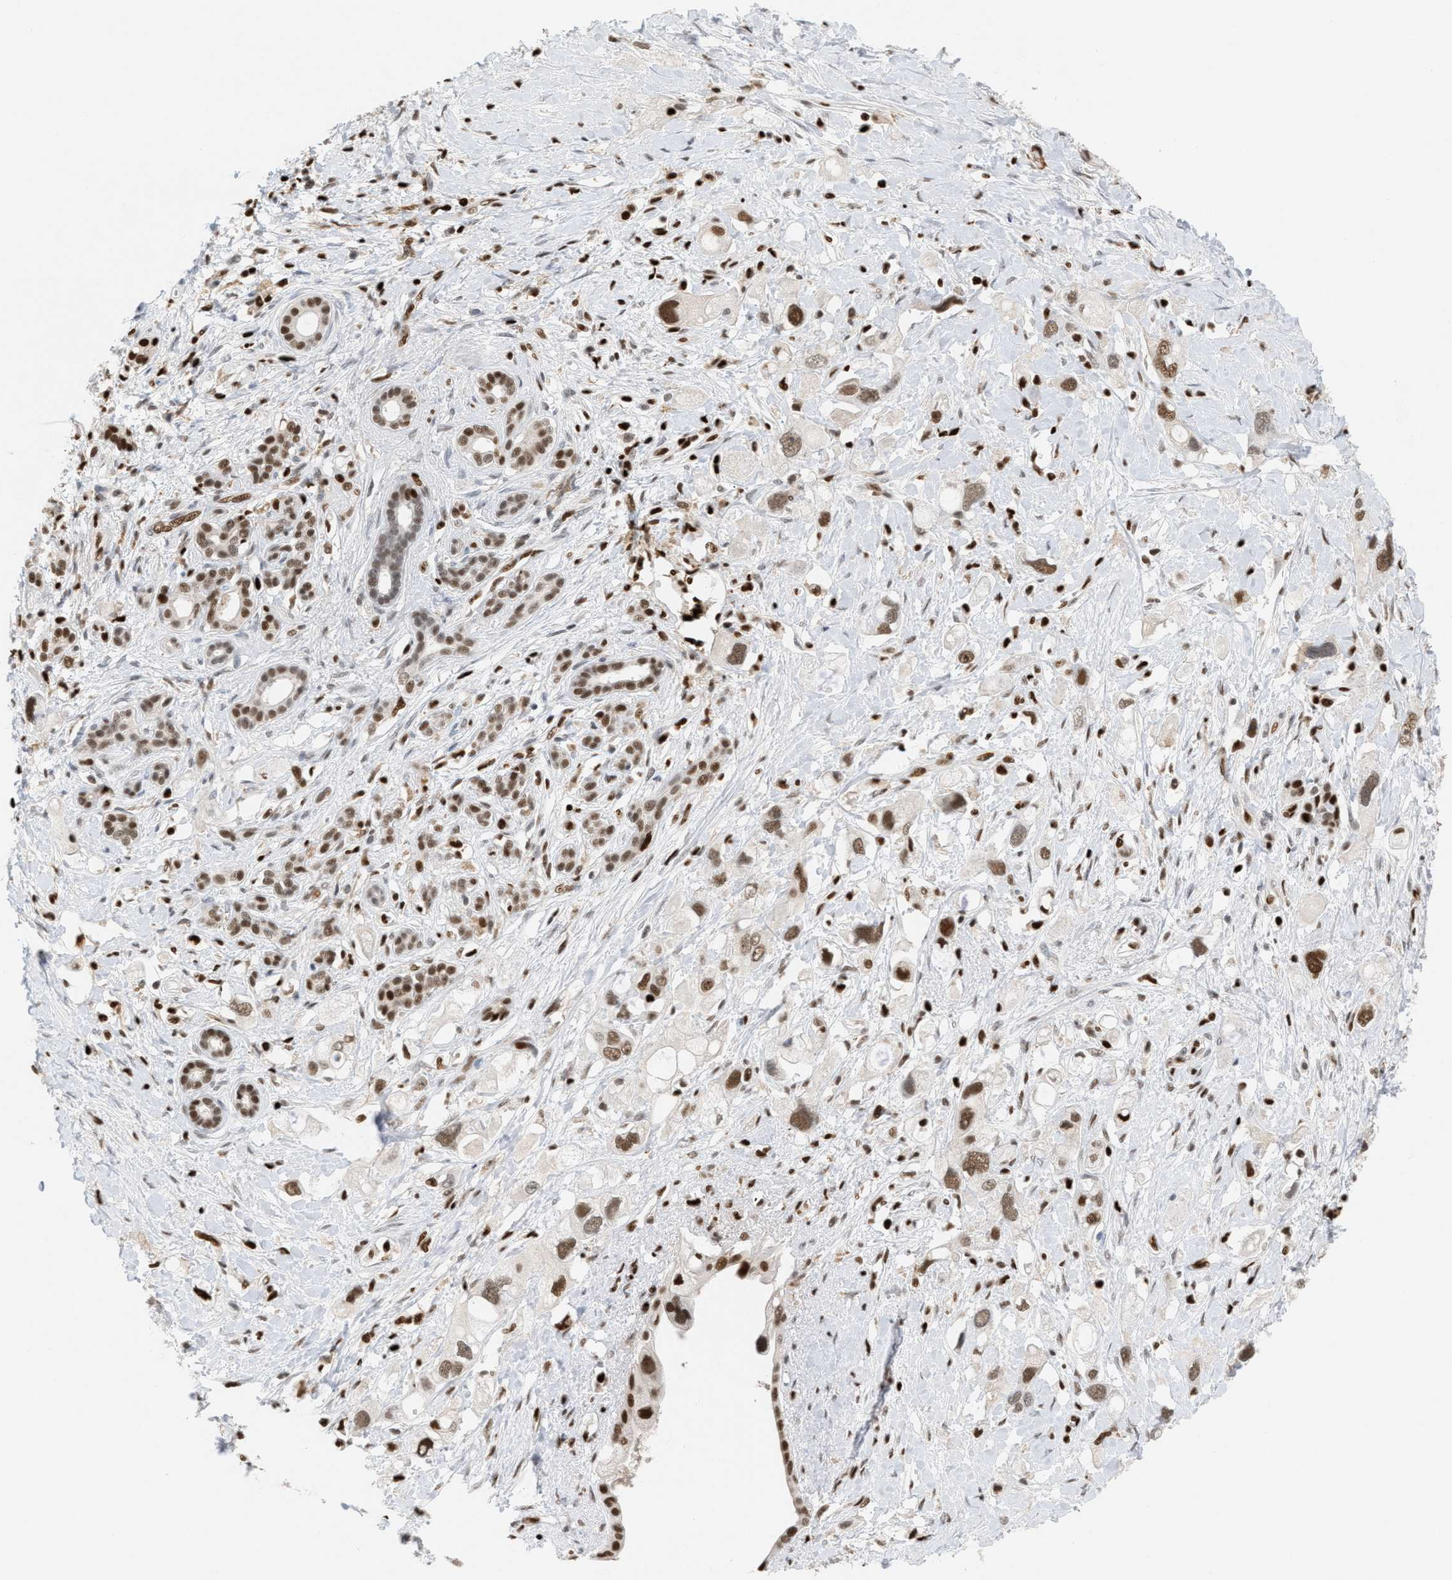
{"staining": {"intensity": "moderate", "quantity": ">75%", "location": "nuclear"}, "tissue": "pancreatic cancer", "cell_type": "Tumor cells", "image_type": "cancer", "snomed": [{"axis": "morphology", "description": "Adenocarcinoma, NOS"}, {"axis": "topography", "description": "Pancreas"}], "caption": "Protein analysis of pancreatic cancer tissue reveals moderate nuclear staining in about >75% of tumor cells.", "gene": "RNASEK-C17orf49", "patient": {"sex": "female", "age": 56}}